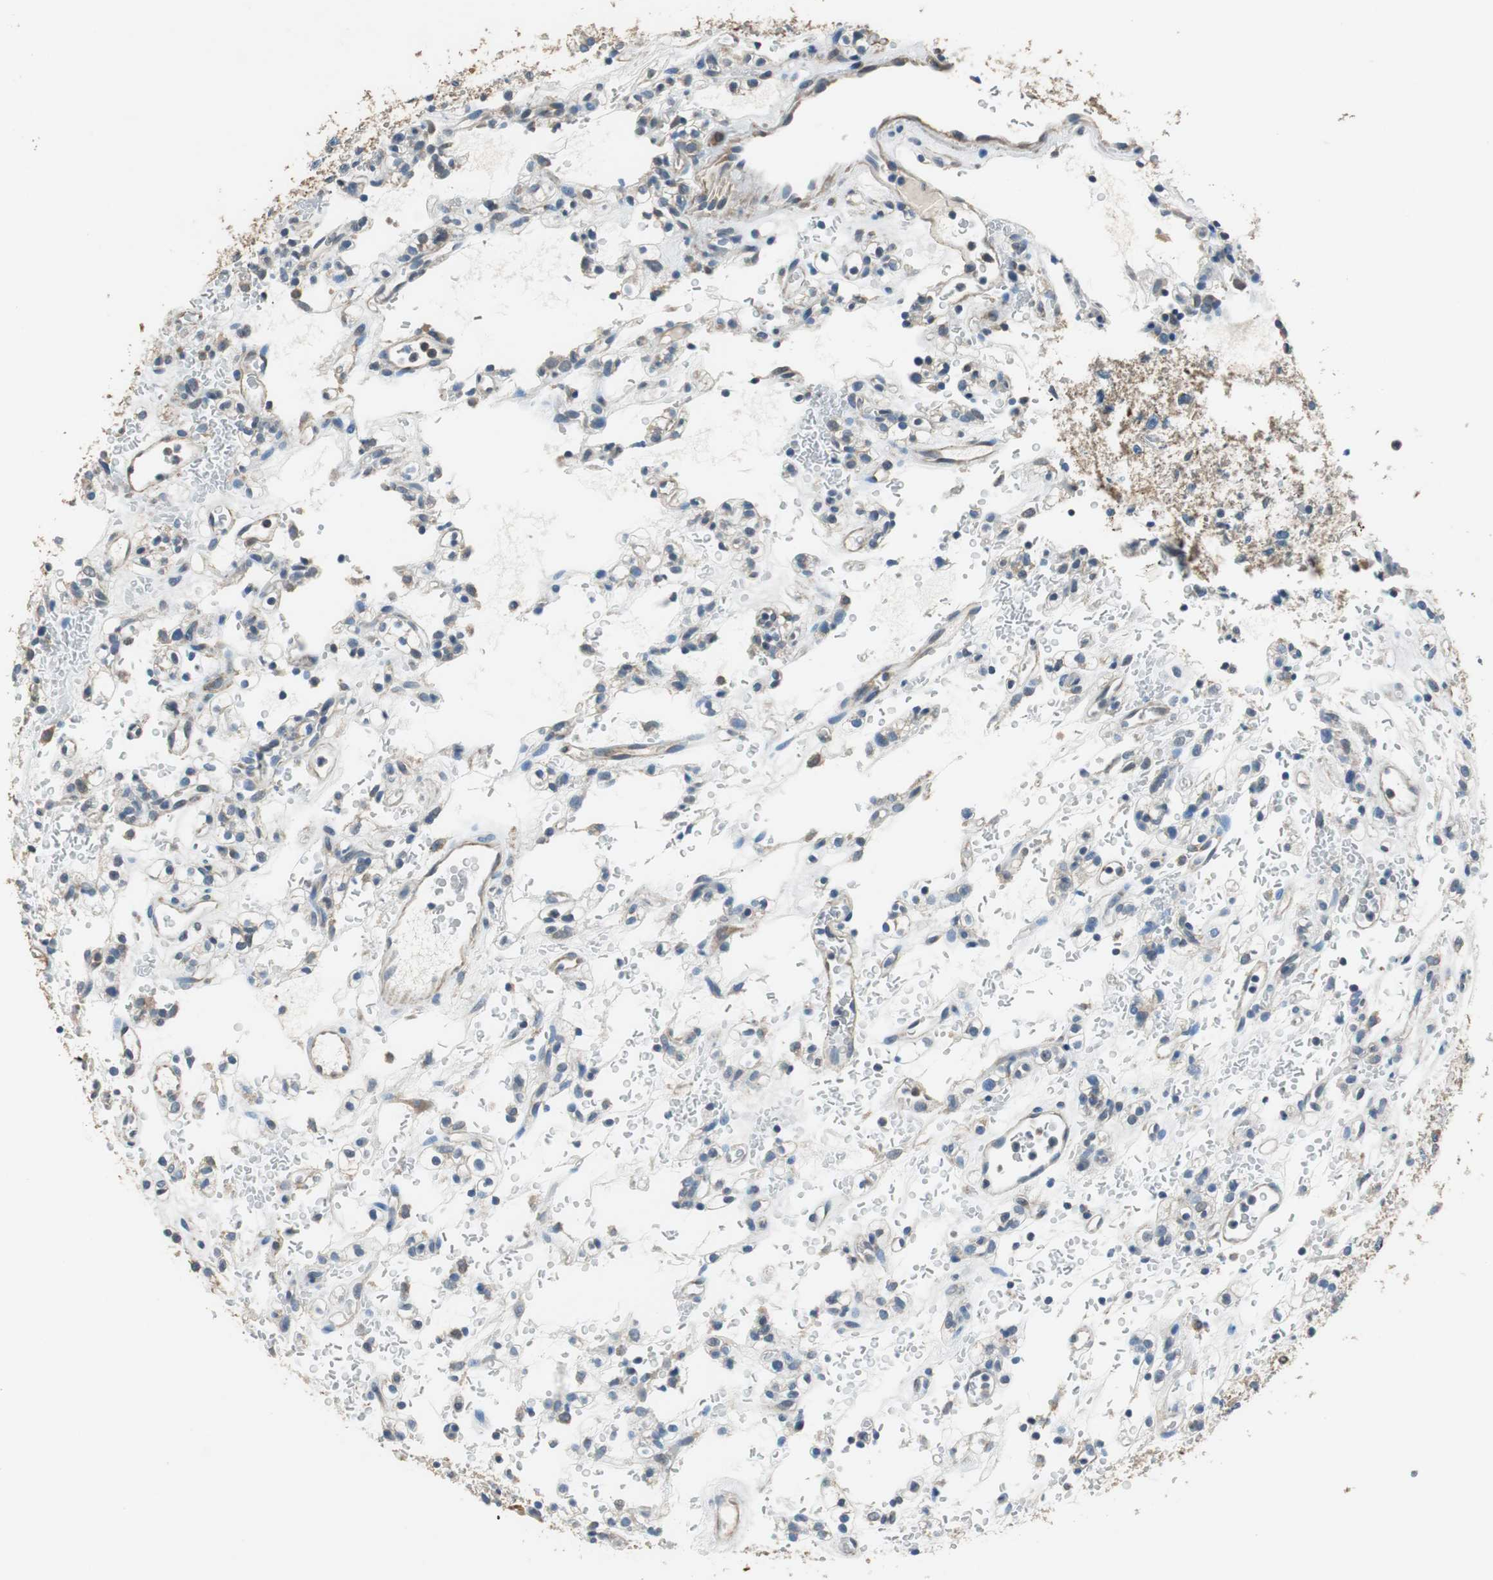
{"staining": {"intensity": "weak", "quantity": "25%-75%", "location": "cytoplasmic/membranous,nuclear"}, "tissue": "renal cancer", "cell_type": "Tumor cells", "image_type": "cancer", "snomed": [{"axis": "morphology", "description": "Normal tissue, NOS"}, {"axis": "morphology", "description": "Adenocarcinoma, NOS"}, {"axis": "topography", "description": "Kidney"}], "caption": "Immunohistochemistry (DAB) staining of human renal adenocarcinoma demonstrates weak cytoplasmic/membranous and nuclear protein expression in about 25%-75% of tumor cells.", "gene": "ALDH4A1", "patient": {"sex": "female", "age": 72}}